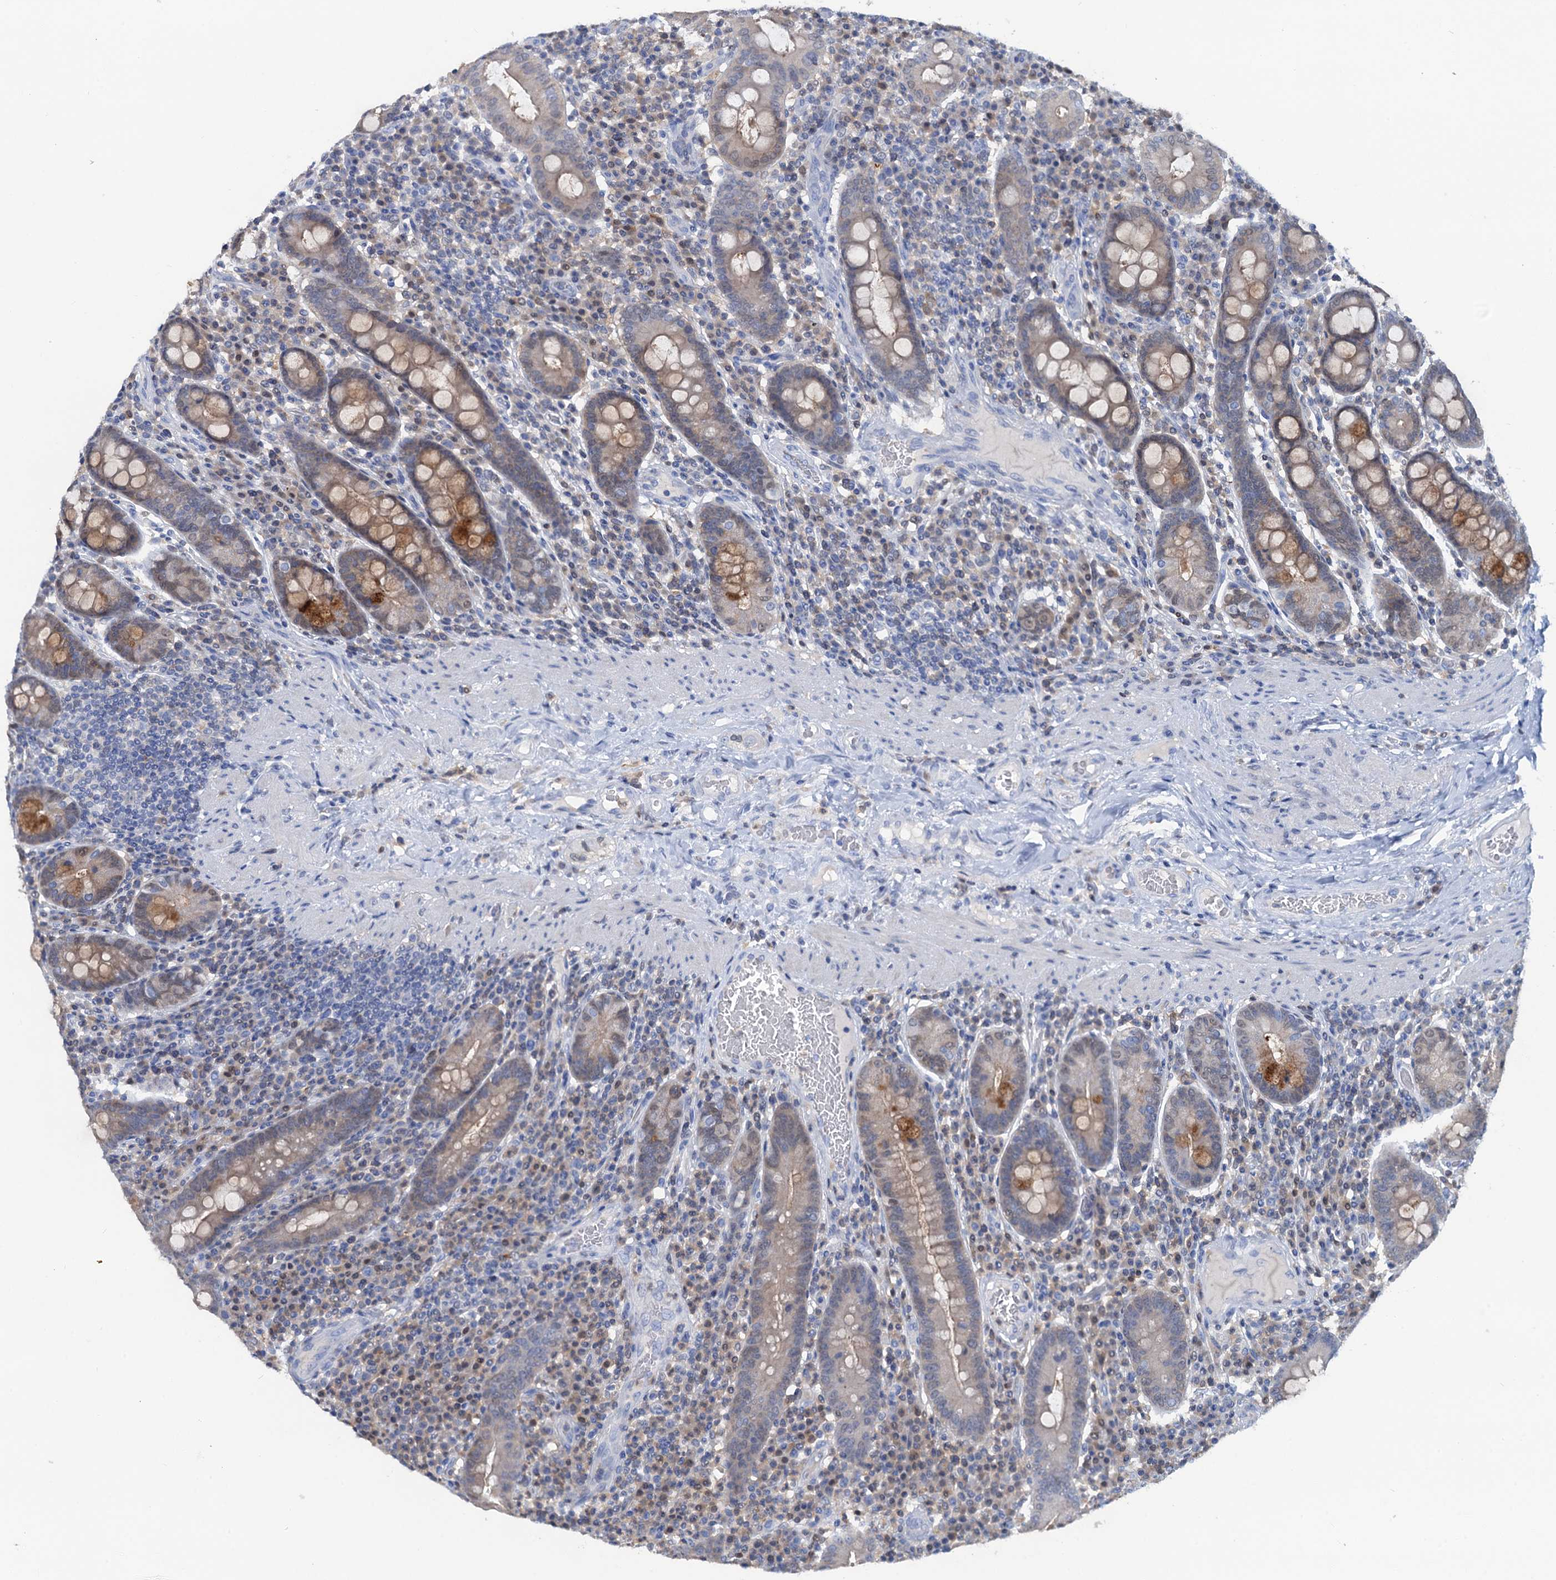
{"staining": {"intensity": "moderate", "quantity": "25%-75%", "location": "cytoplasmic/membranous"}, "tissue": "duodenum", "cell_type": "Glandular cells", "image_type": "normal", "snomed": [{"axis": "morphology", "description": "Normal tissue, NOS"}, {"axis": "morphology", "description": "Adenocarcinoma, NOS"}, {"axis": "topography", "description": "Pancreas"}, {"axis": "topography", "description": "Duodenum"}], "caption": "Protein staining demonstrates moderate cytoplasmic/membranous staining in about 25%-75% of glandular cells in unremarkable duodenum. The staining was performed using DAB (3,3'-diaminobenzidine) to visualize the protein expression in brown, while the nuclei were stained in blue with hematoxylin (Magnification: 20x).", "gene": "FAH", "patient": {"sex": "male", "age": 50}}